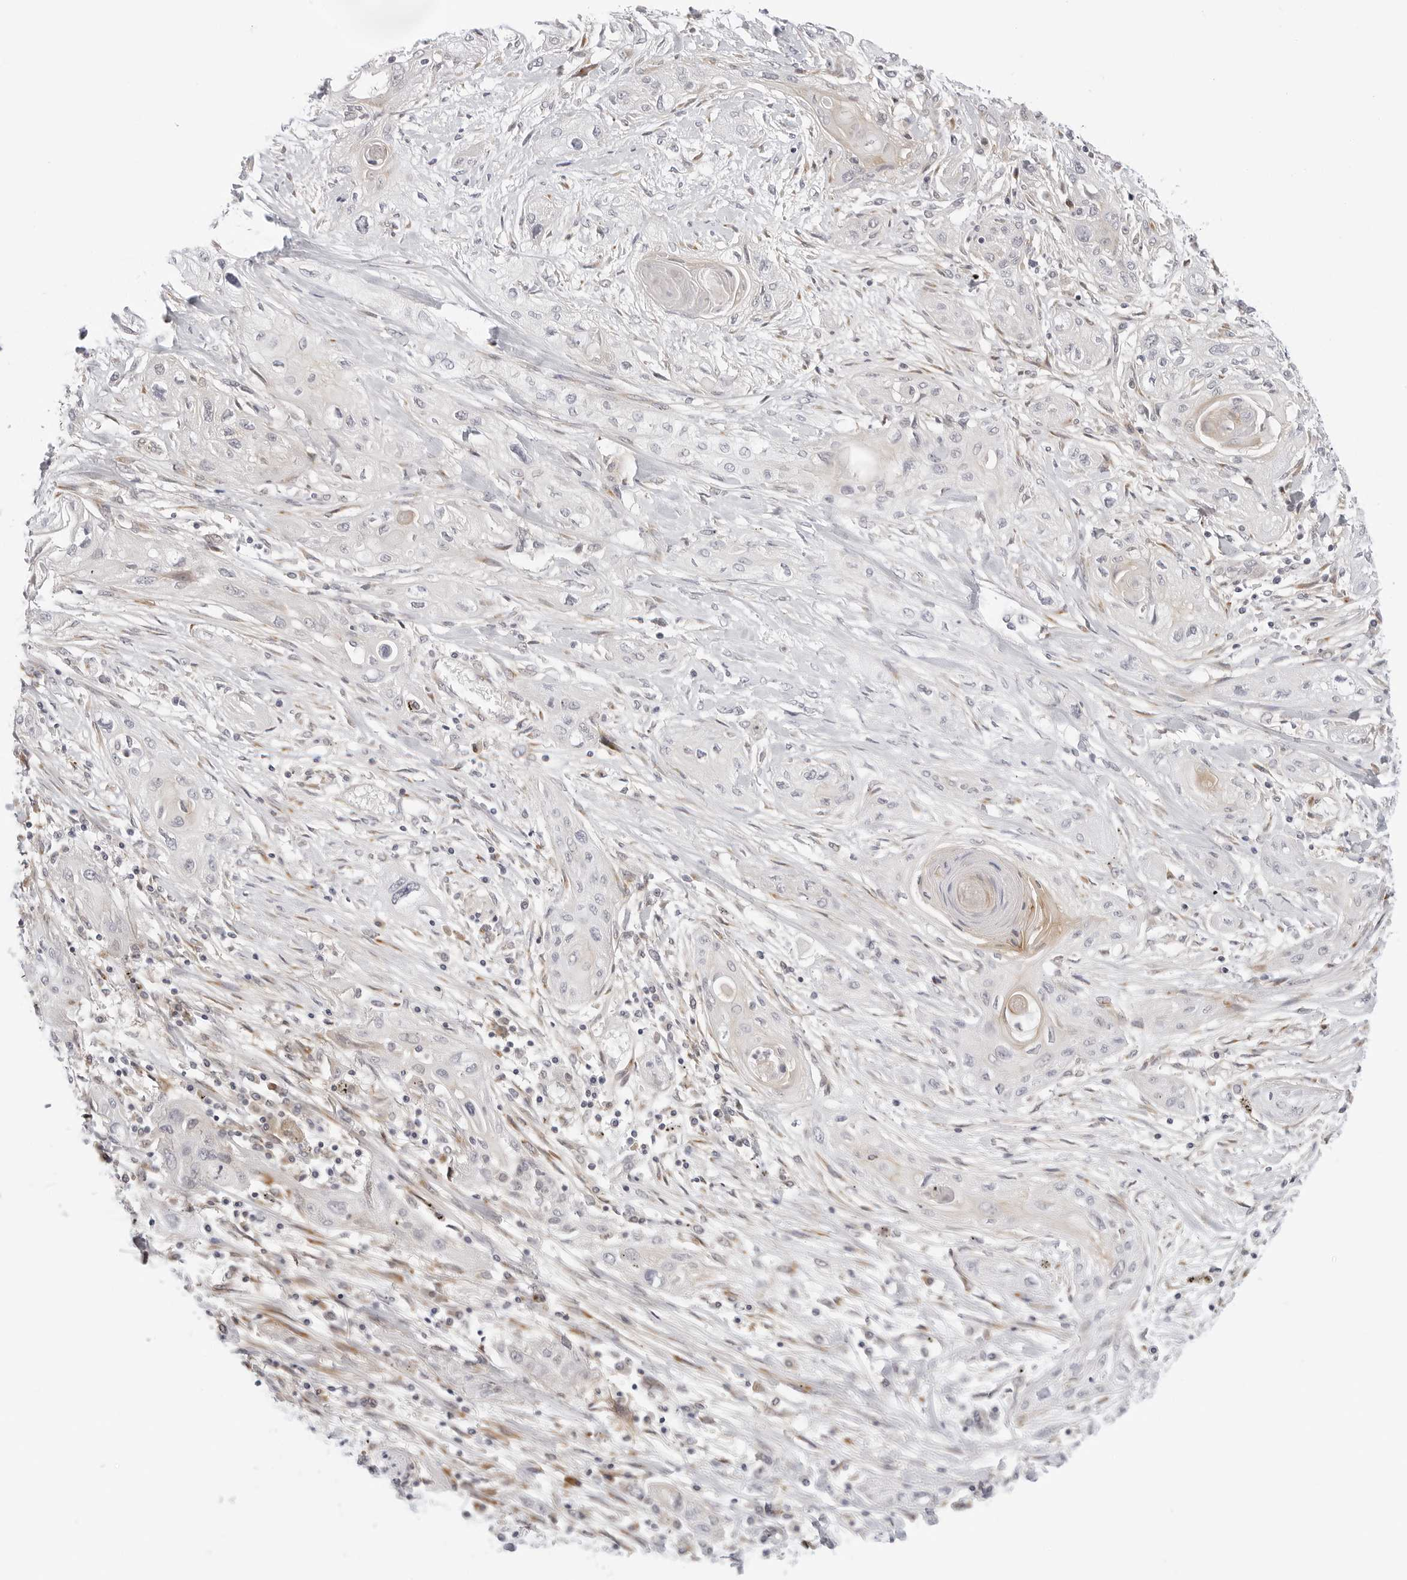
{"staining": {"intensity": "negative", "quantity": "none", "location": "none"}, "tissue": "lung cancer", "cell_type": "Tumor cells", "image_type": "cancer", "snomed": [{"axis": "morphology", "description": "Squamous cell carcinoma, NOS"}, {"axis": "topography", "description": "Lung"}], "caption": "DAB immunohistochemical staining of lung squamous cell carcinoma shows no significant staining in tumor cells.", "gene": "TCP1", "patient": {"sex": "female", "age": 47}}